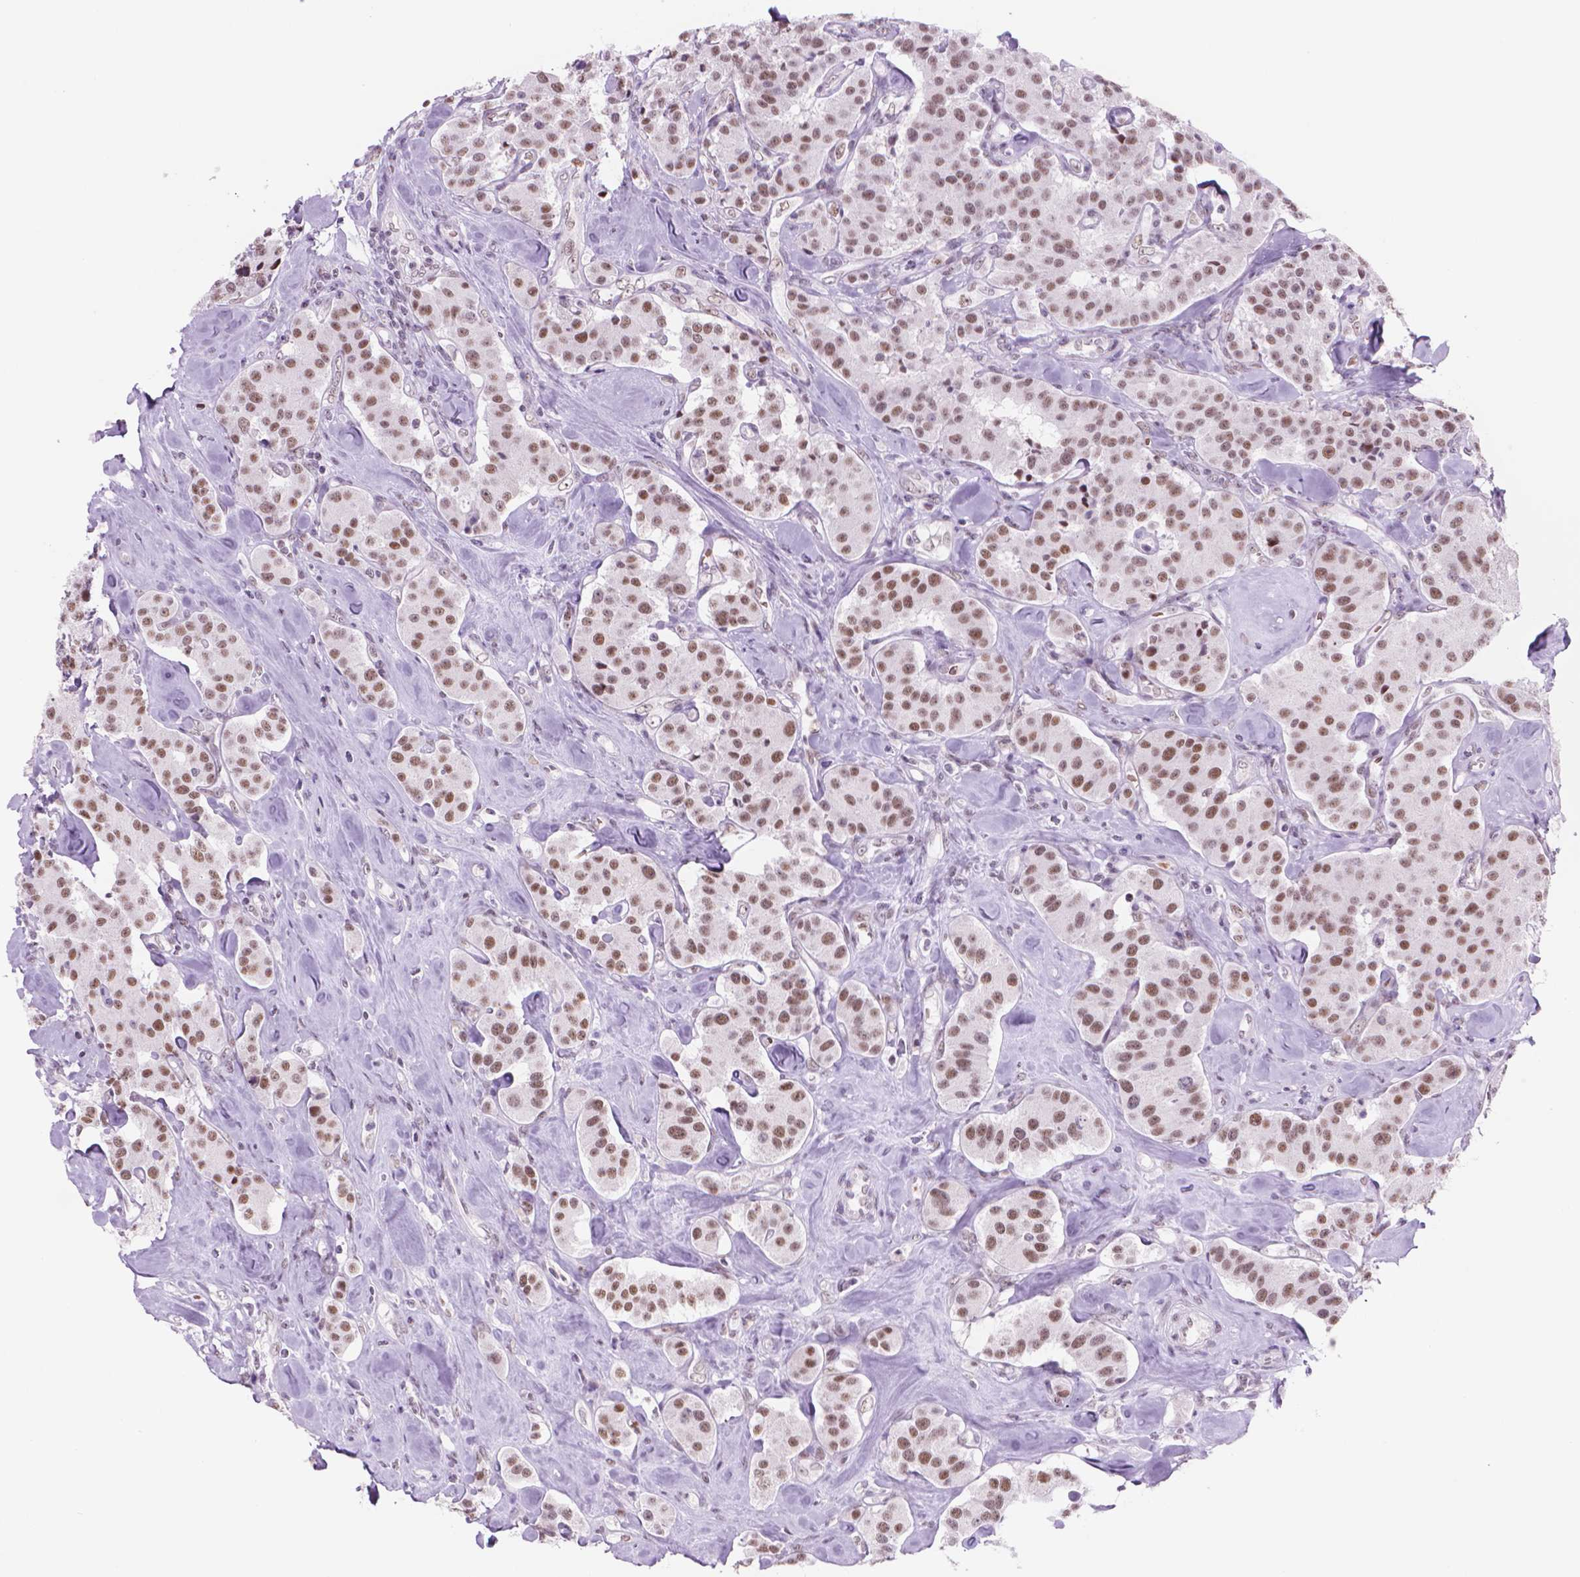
{"staining": {"intensity": "moderate", "quantity": ">75%", "location": "nuclear"}, "tissue": "carcinoid", "cell_type": "Tumor cells", "image_type": "cancer", "snomed": [{"axis": "morphology", "description": "Carcinoid, malignant, NOS"}, {"axis": "topography", "description": "Pancreas"}], "caption": "This is an image of IHC staining of carcinoid, which shows moderate positivity in the nuclear of tumor cells.", "gene": "POLR3D", "patient": {"sex": "male", "age": 41}}